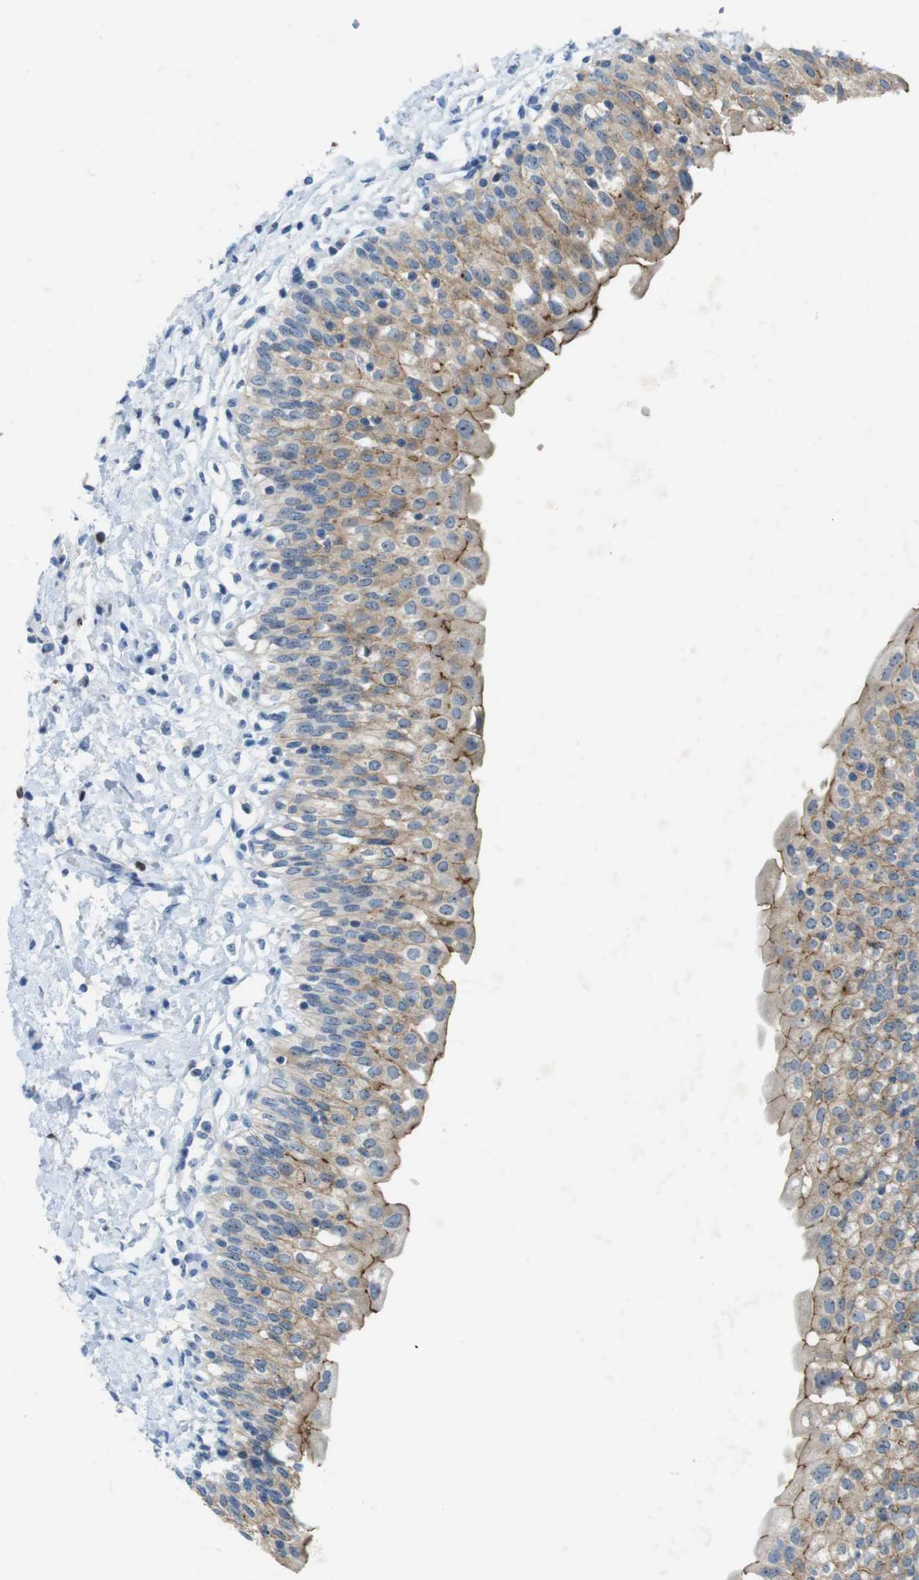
{"staining": {"intensity": "moderate", "quantity": "25%-75%", "location": "cytoplasmic/membranous"}, "tissue": "urinary bladder", "cell_type": "Urothelial cells", "image_type": "normal", "snomed": [{"axis": "morphology", "description": "Normal tissue, NOS"}, {"axis": "topography", "description": "Urinary bladder"}], "caption": "Immunohistochemistry histopathology image of benign urinary bladder: human urinary bladder stained using immunohistochemistry (IHC) reveals medium levels of moderate protein expression localized specifically in the cytoplasmic/membranous of urothelial cells, appearing as a cytoplasmic/membranous brown color.", "gene": "TJP3", "patient": {"sex": "male", "age": 55}}